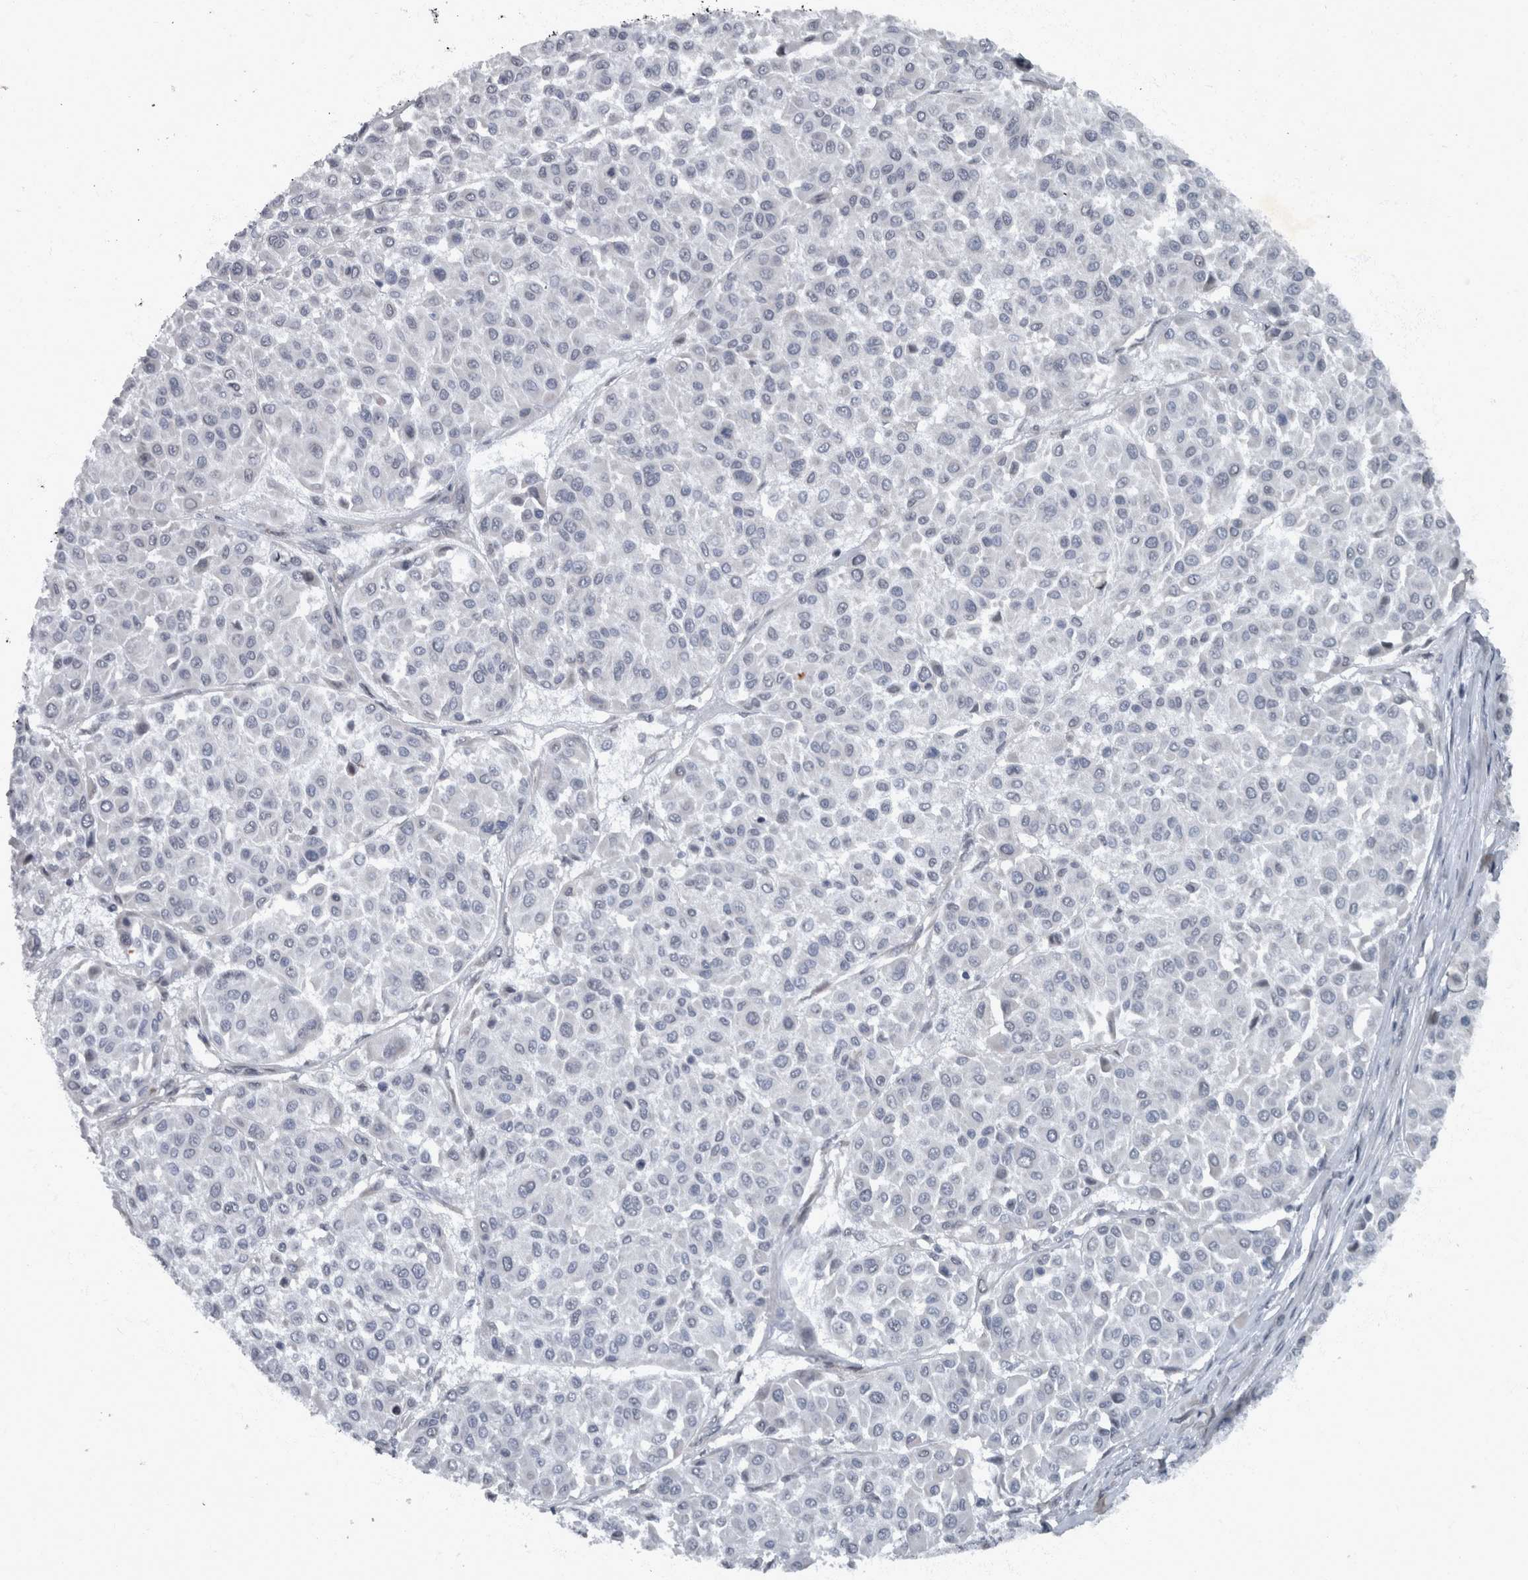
{"staining": {"intensity": "negative", "quantity": "none", "location": "none"}, "tissue": "melanoma", "cell_type": "Tumor cells", "image_type": "cancer", "snomed": [{"axis": "morphology", "description": "Malignant melanoma, Metastatic site"}, {"axis": "topography", "description": "Soft tissue"}], "caption": "Tumor cells are negative for protein expression in human melanoma. (Immunohistochemistry (ihc), brightfield microscopy, high magnification).", "gene": "WDR33", "patient": {"sex": "male", "age": 41}}